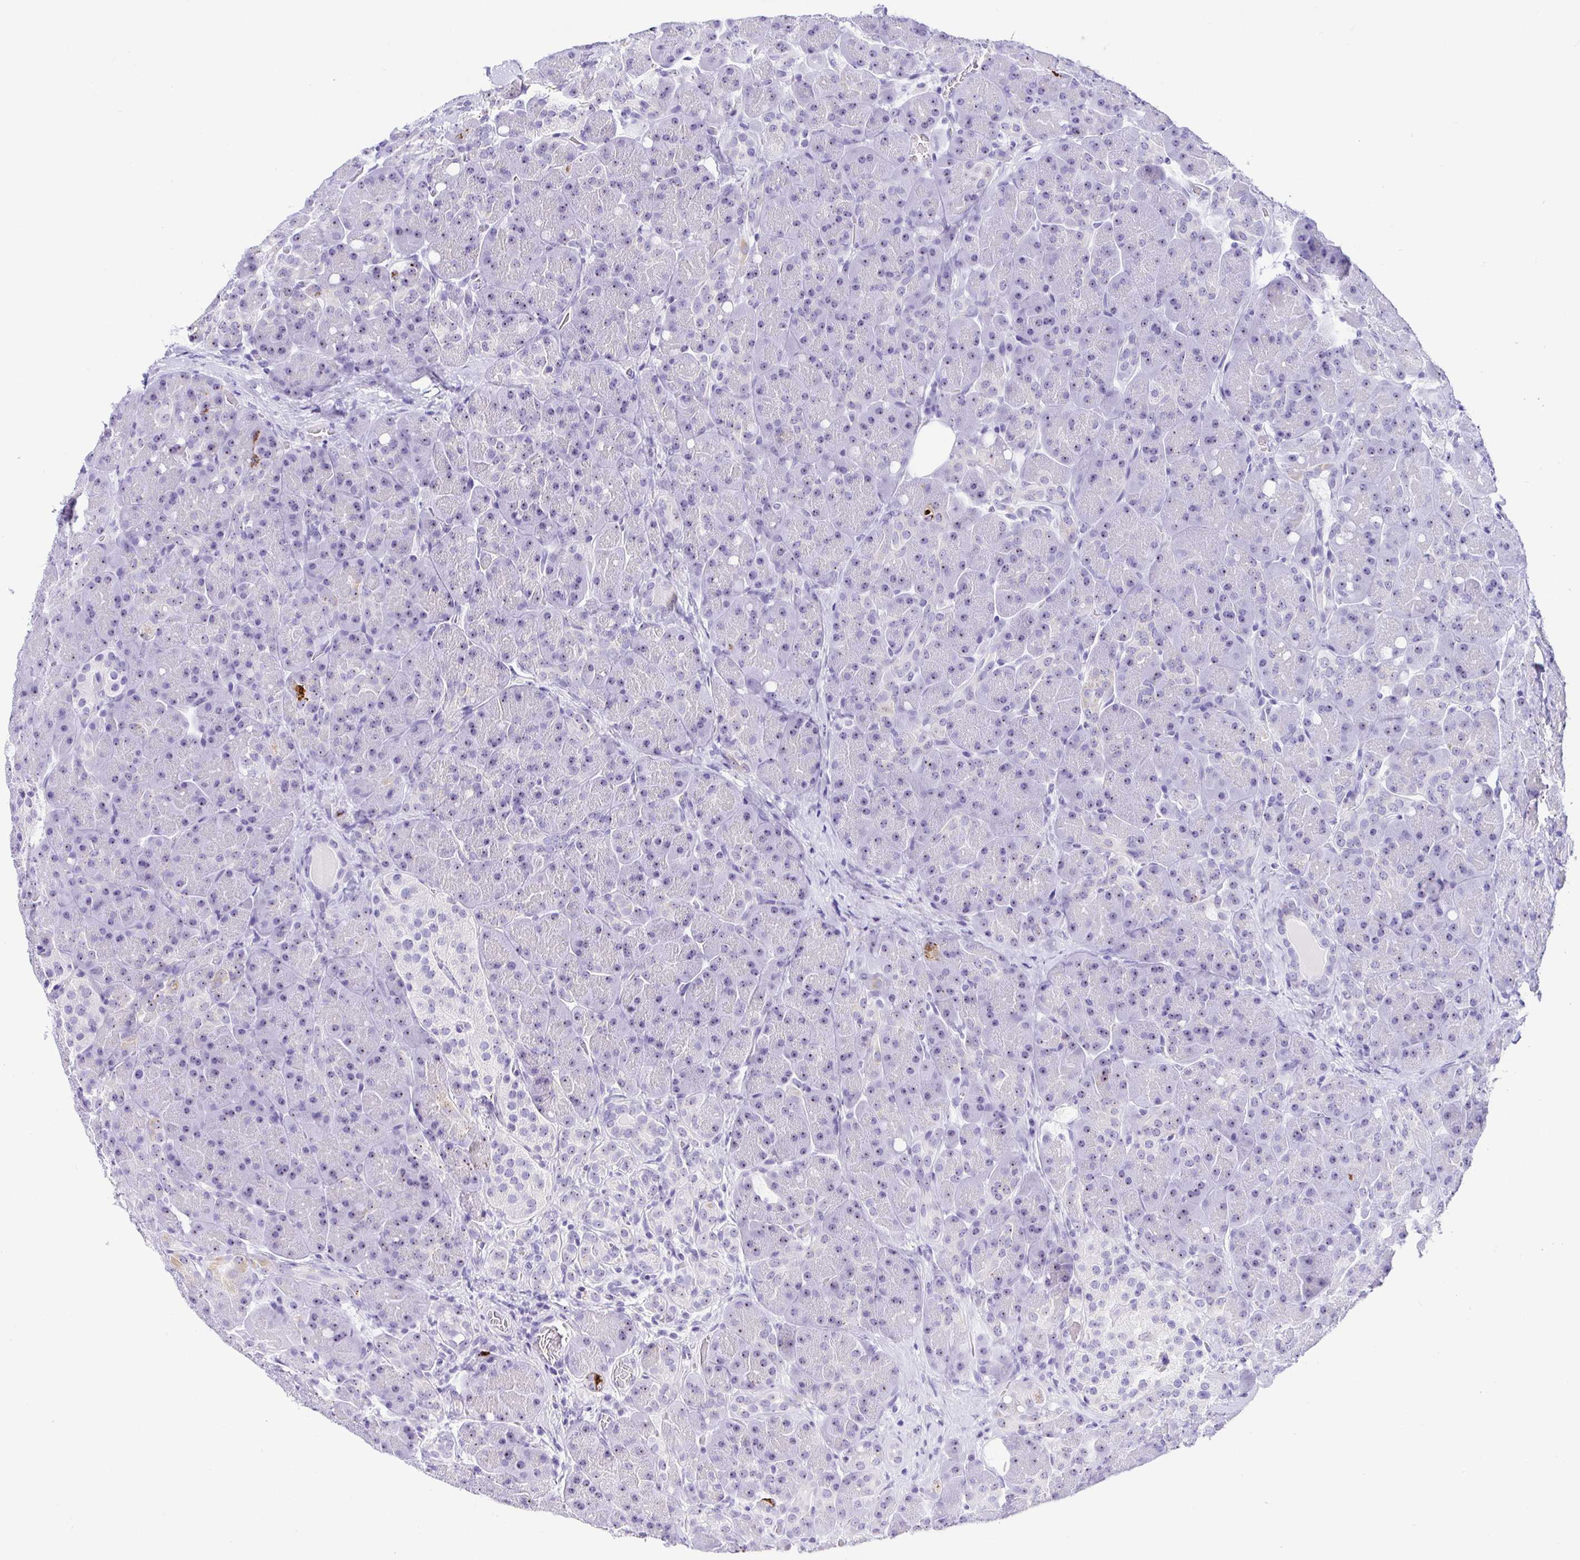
{"staining": {"intensity": "negative", "quantity": "none", "location": "none"}, "tissue": "pancreas", "cell_type": "Exocrine glandular cells", "image_type": "normal", "snomed": [{"axis": "morphology", "description": "Normal tissue, NOS"}, {"axis": "topography", "description": "Pancreas"}], "caption": "IHC of normal human pancreas displays no expression in exocrine glandular cells.", "gene": "PRAMEF18", "patient": {"sex": "male", "age": 55}}